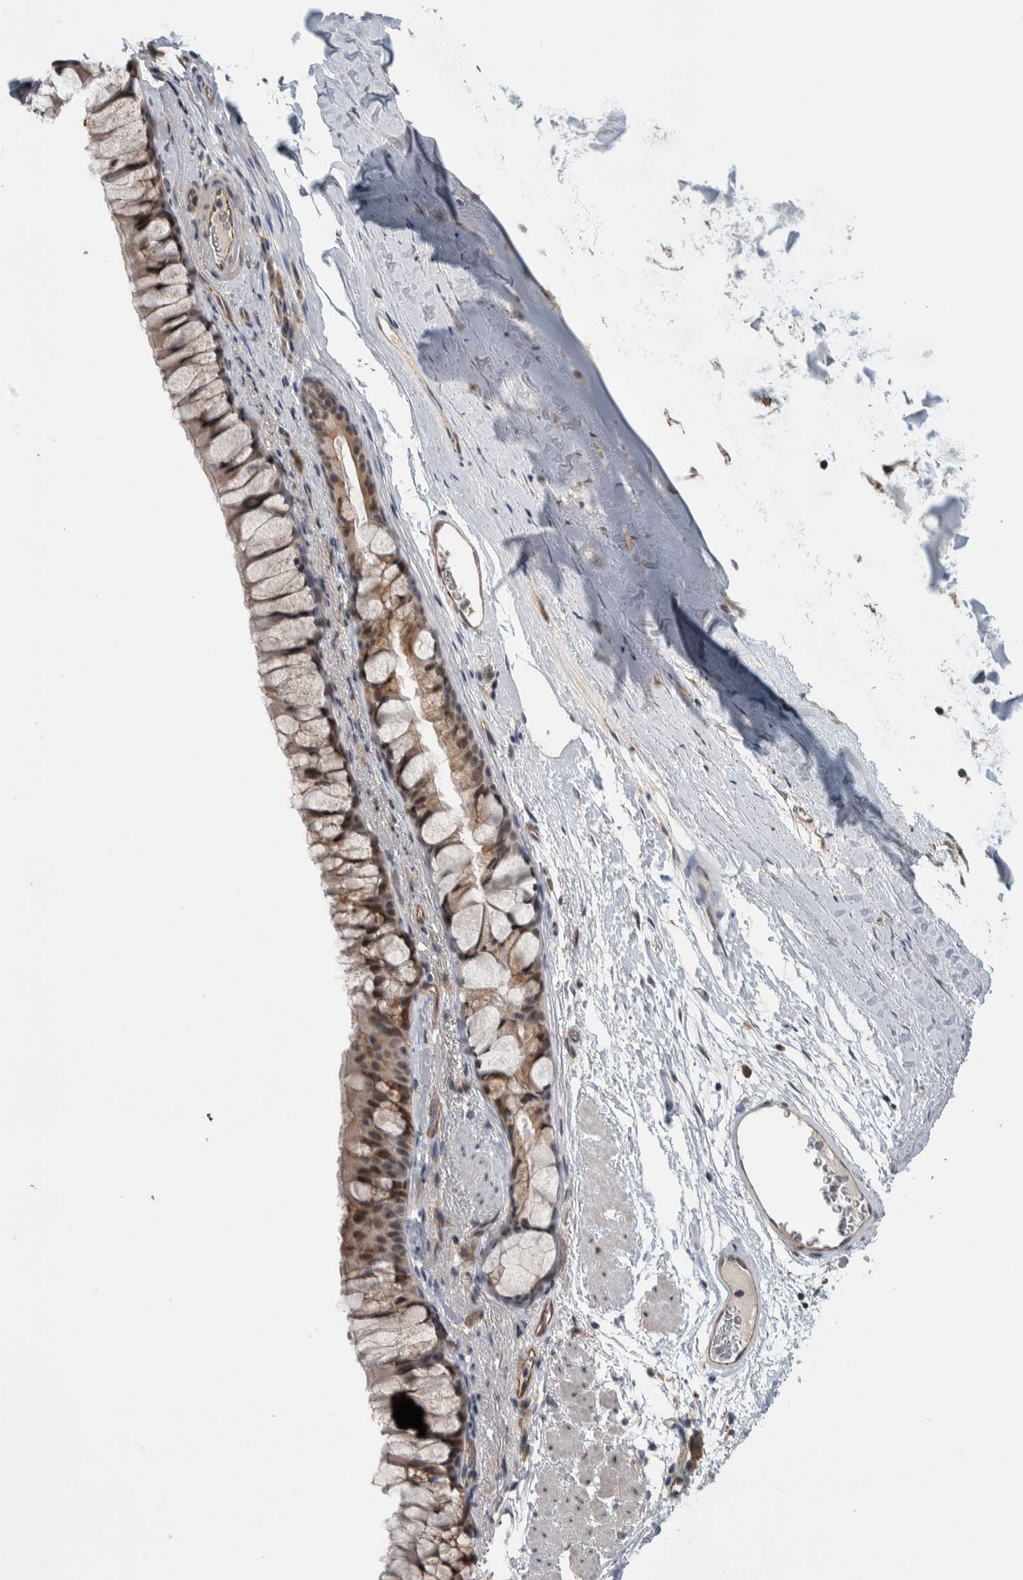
{"staining": {"intensity": "moderate", "quantity": ">75%", "location": "nuclear"}, "tissue": "bronchus", "cell_type": "Respiratory epithelial cells", "image_type": "normal", "snomed": [{"axis": "morphology", "description": "Normal tissue, NOS"}, {"axis": "topography", "description": "Cartilage tissue"}, {"axis": "topography", "description": "Bronchus"}], "caption": "High-magnification brightfield microscopy of unremarkable bronchus stained with DAB (3,3'-diaminobenzidine) (brown) and counterstained with hematoxylin (blue). respiratory epithelial cells exhibit moderate nuclear staining is appreciated in approximately>75% of cells. (IHC, brightfield microscopy, high magnification).", "gene": "PRDM4", "patient": {"sex": "female", "age": 53}}